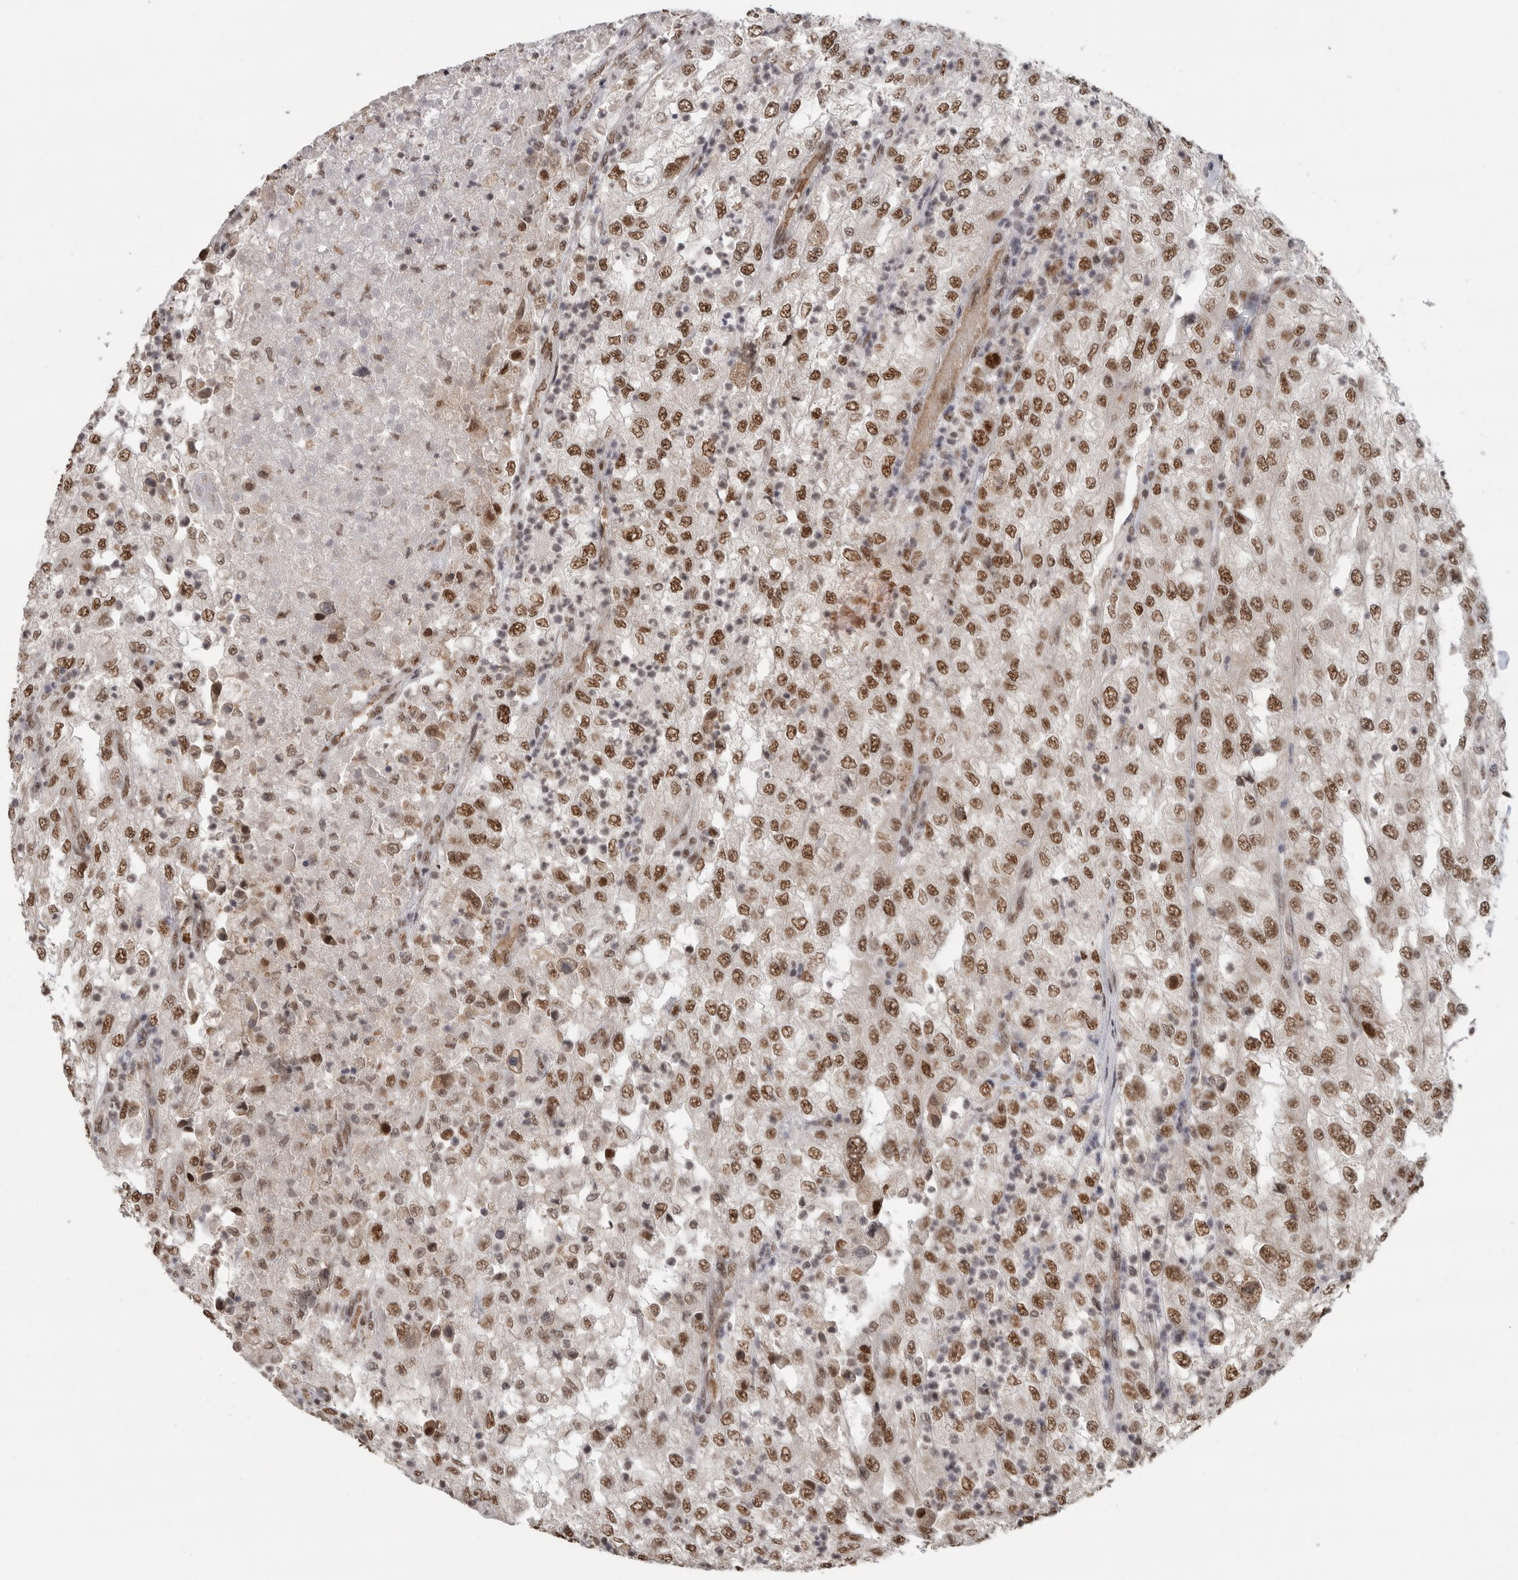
{"staining": {"intensity": "strong", "quantity": ">75%", "location": "nuclear"}, "tissue": "renal cancer", "cell_type": "Tumor cells", "image_type": "cancer", "snomed": [{"axis": "morphology", "description": "Adenocarcinoma, NOS"}, {"axis": "topography", "description": "Kidney"}], "caption": "Renal cancer stained with a protein marker displays strong staining in tumor cells.", "gene": "PPP1R10", "patient": {"sex": "female", "age": 54}}